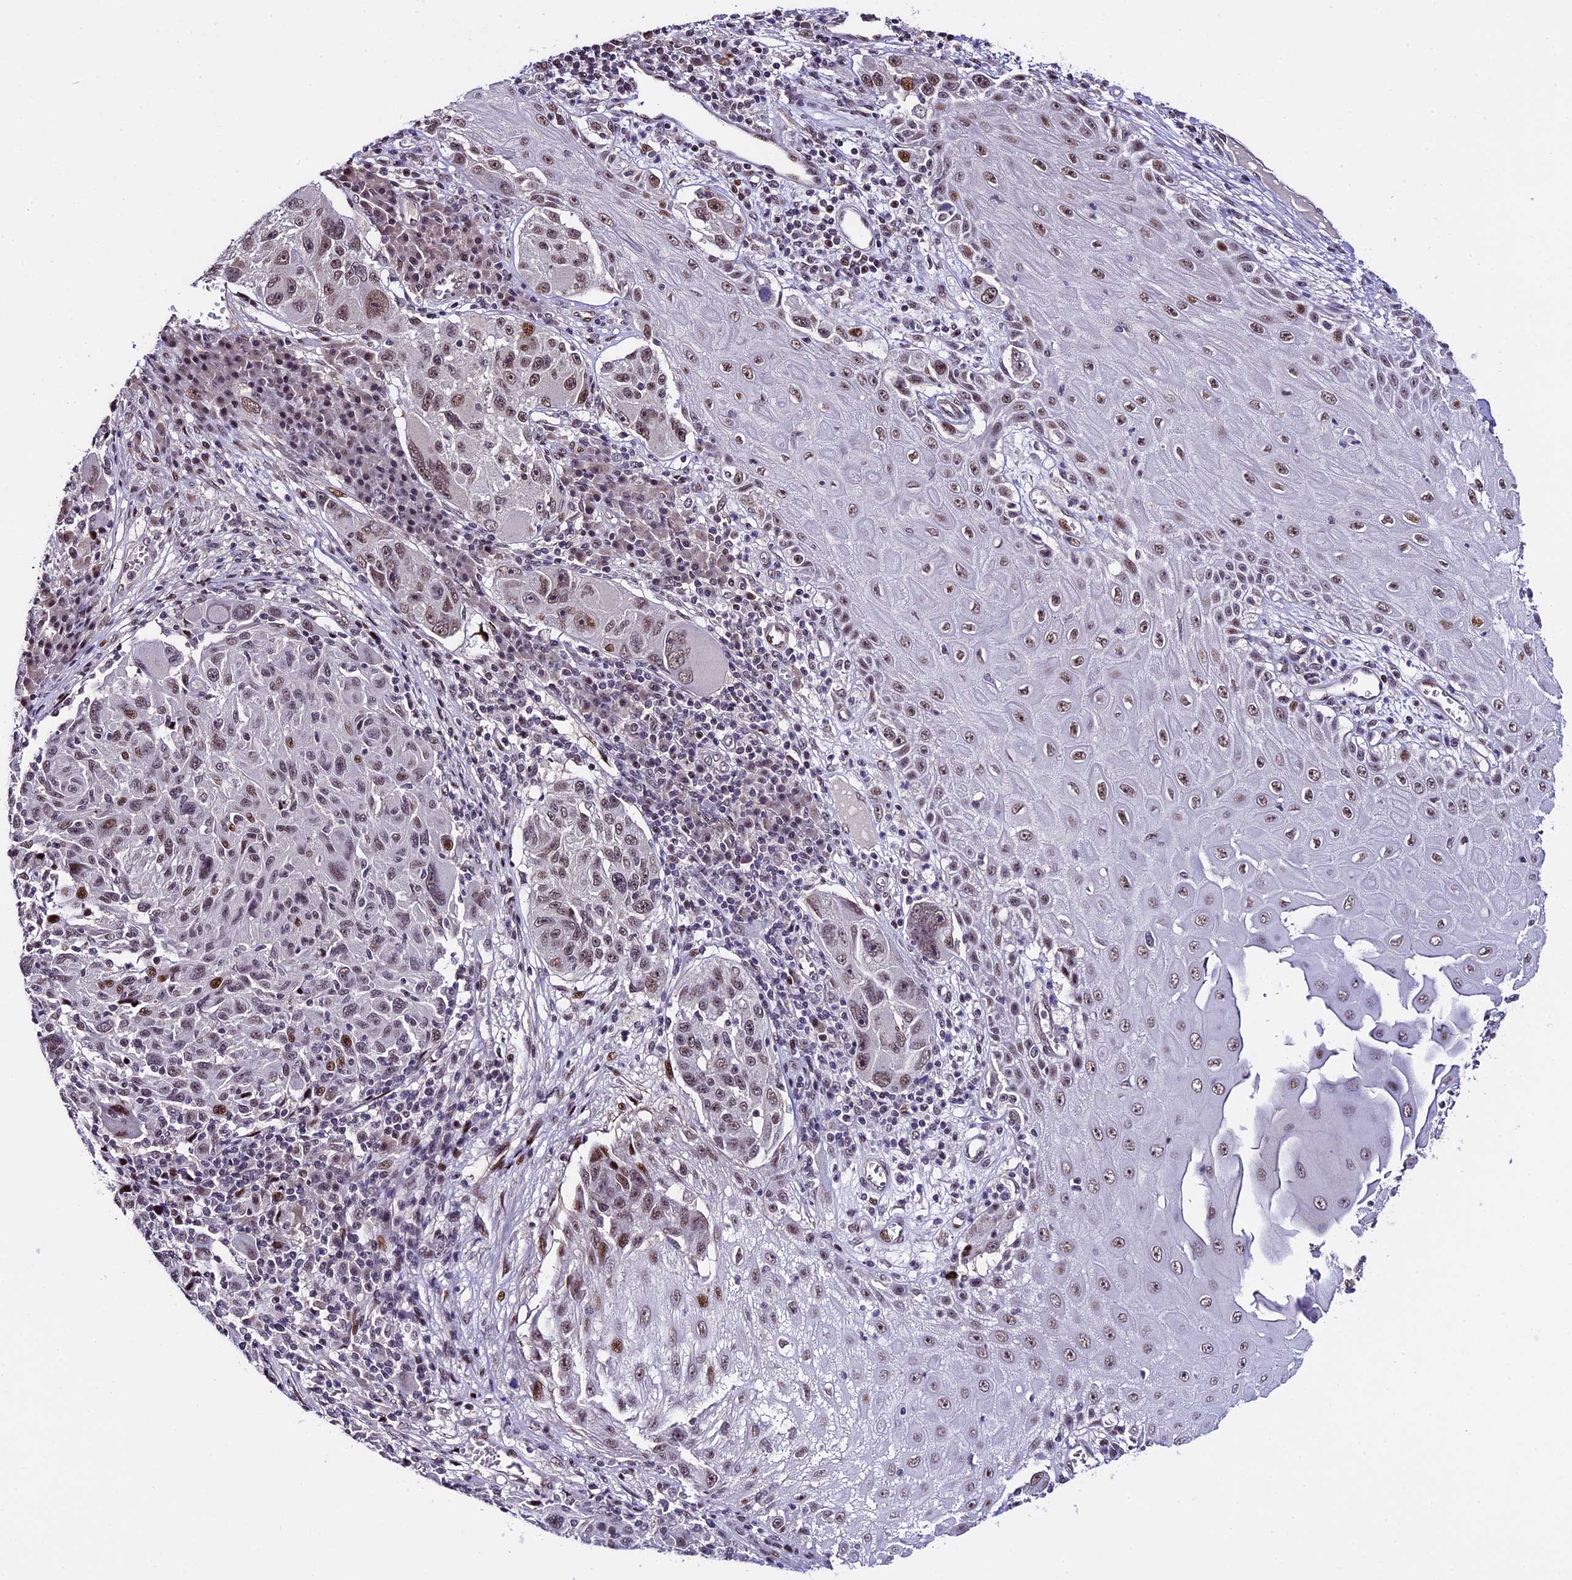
{"staining": {"intensity": "moderate", "quantity": "<25%", "location": "nuclear"}, "tissue": "melanoma", "cell_type": "Tumor cells", "image_type": "cancer", "snomed": [{"axis": "morphology", "description": "Malignant melanoma, NOS"}, {"axis": "topography", "description": "Skin"}], "caption": "Immunohistochemistry image of neoplastic tissue: human malignant melanoma stained using immunohistochemistry demonstrates low levels of moderate protein expression localized specifically in the nuclear of tumor cells, appearing as a nuclear brown color.", "gene": "TCP11L2", "patient": {"sex": "male", "age": 53}}